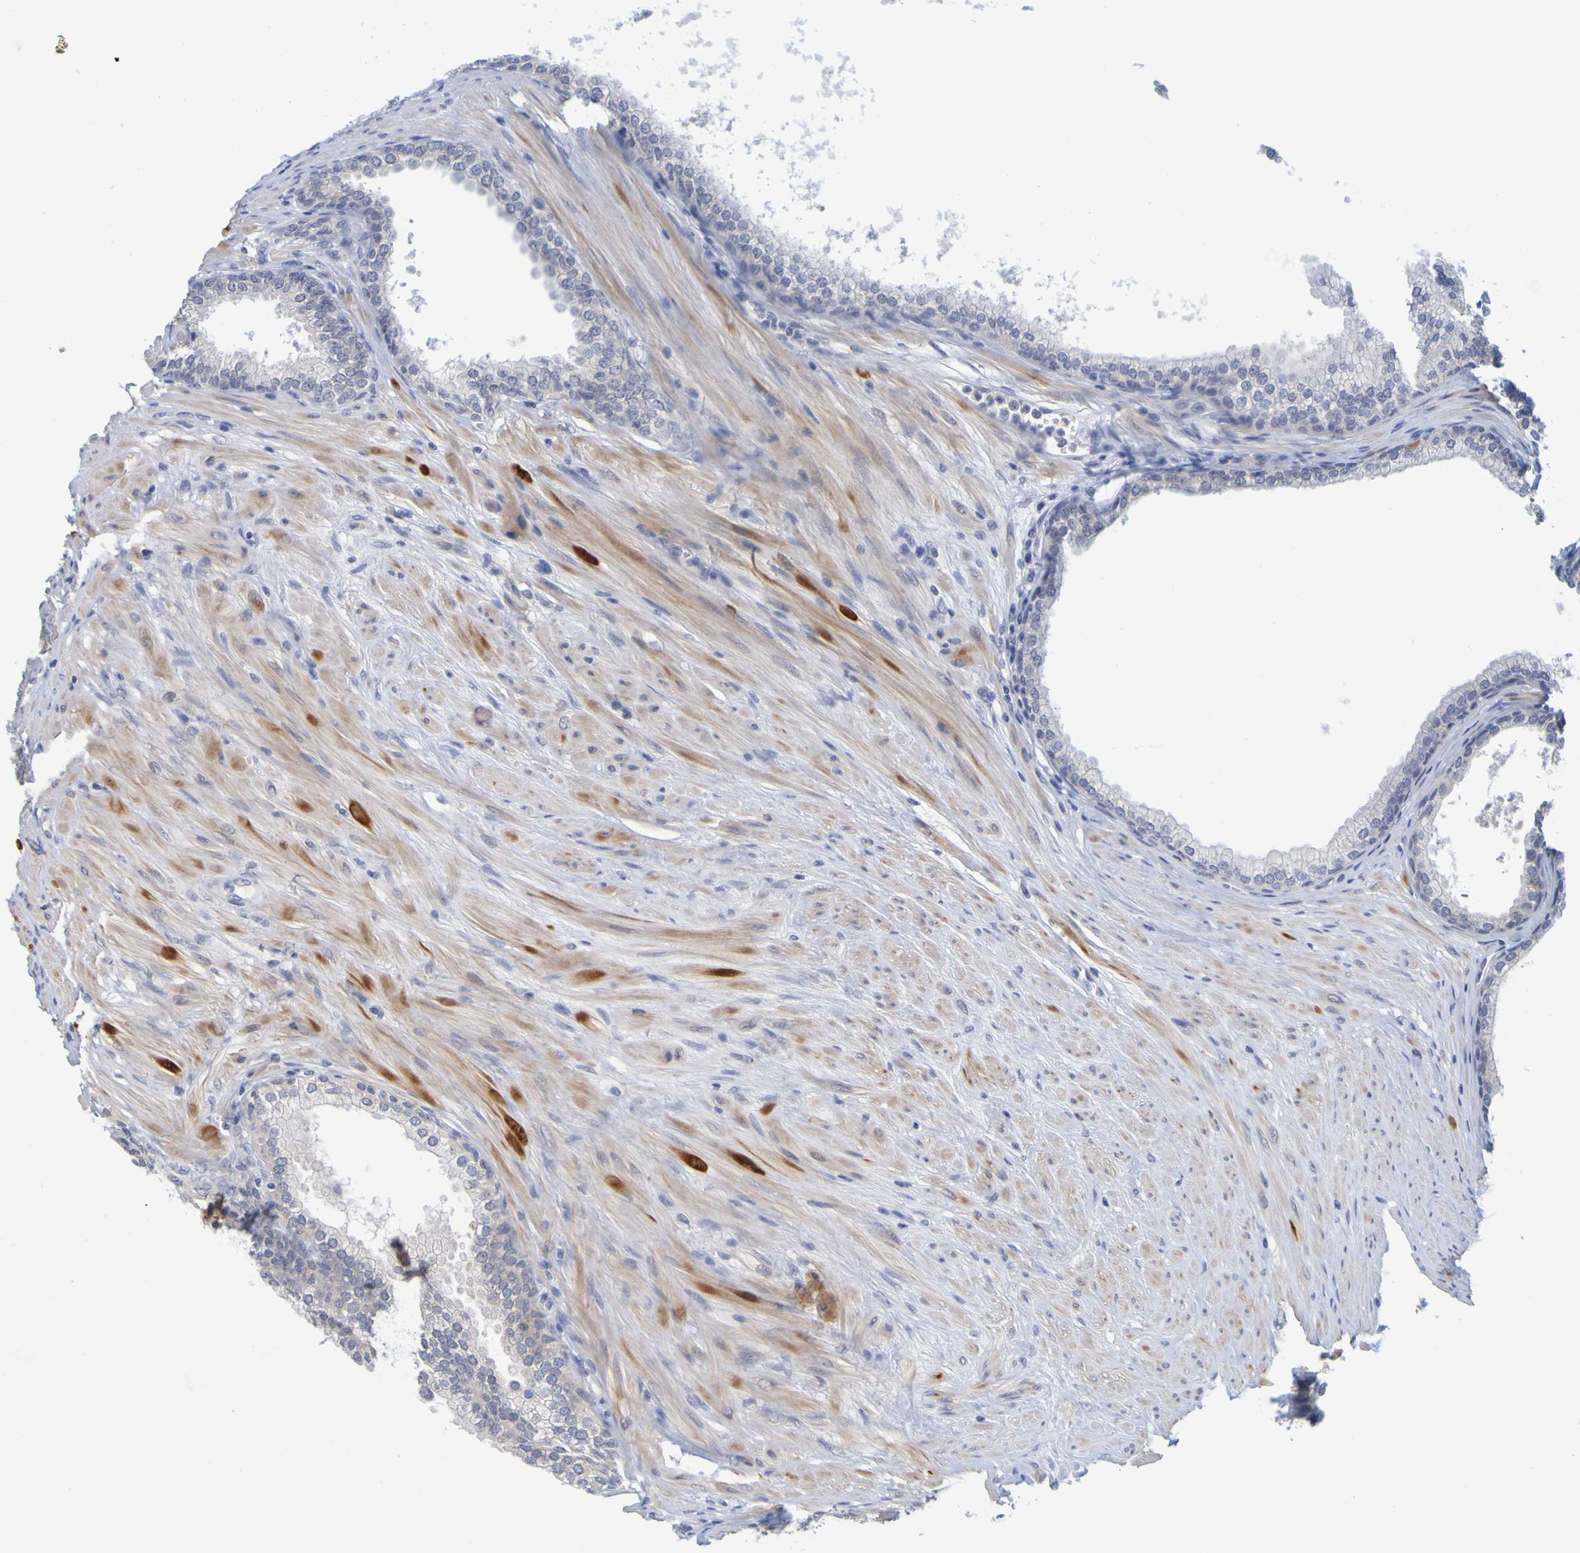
{"staining": {"intensity": "negative", "quantity": "none", "location": "none"}, "tissue": "prostate", "cell_type": "Glandular cells", "image_type": "normal", "snomed": [{"axis": "morphology", "description": "Normal tissue, NOS"}, {"axis": "morphology", "description": "Urothelial carcinoma, Low grade"}, {"axis": "topography", "description": "Urinary bladder"}, {"axis": "topography", "description": "Prostate"}], "caption": "This is an immunohistochemistry (IHC) image of benign prostate. There is no positivity in glandular cells.", "gene": "ENDOU", "patient": {"sex": "male", "age": 60}}